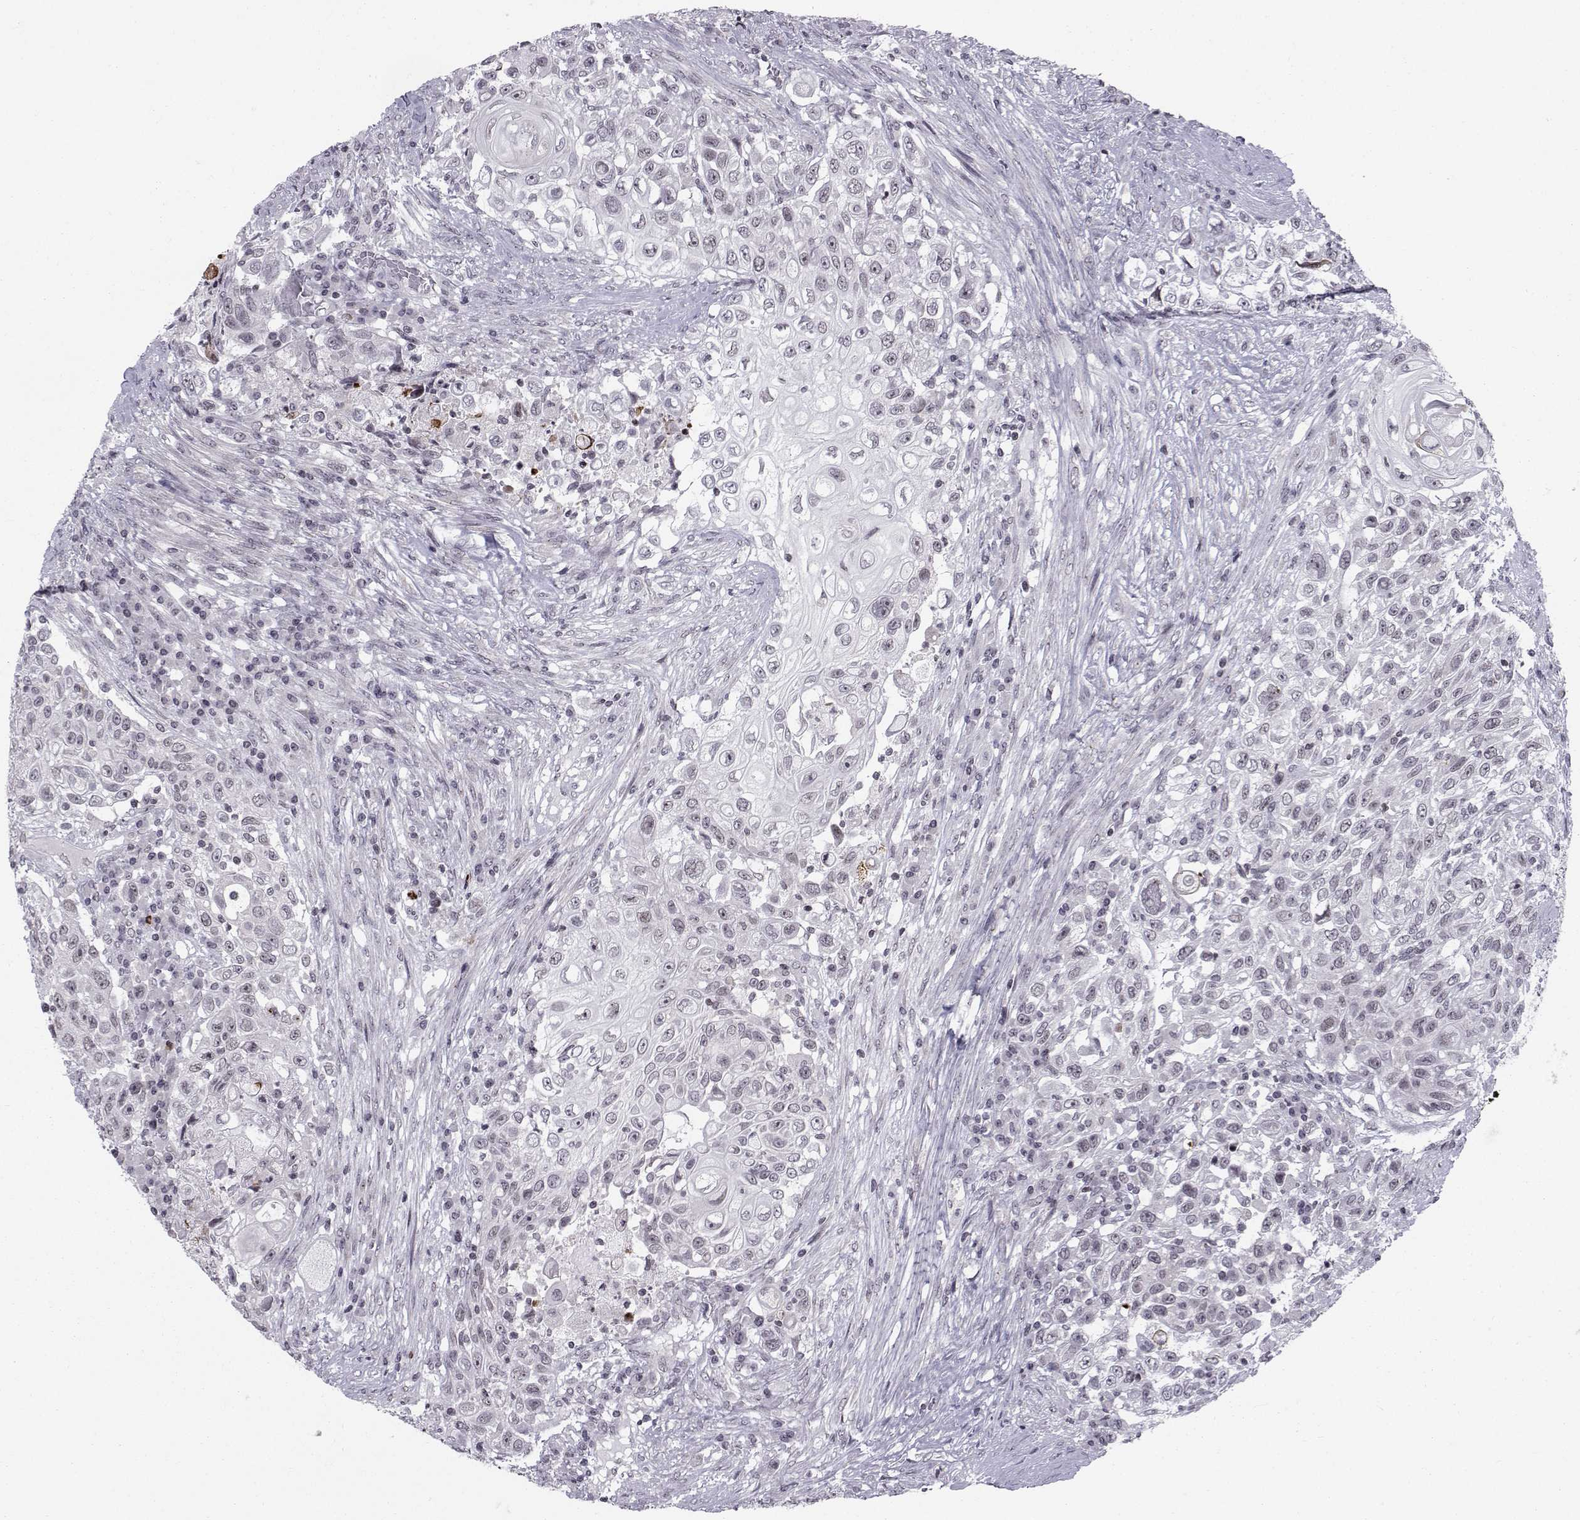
{"staining": {"intensity": "negative", "quantity": "none", "location": "none"}, "tissue": "urothelial cancer", "cell_type": "Tumor cells", "image_type": "cancer", "snomed": [{"axis": "morphology", "description": "Urothelial carcinoma, High grade"}, {"axis": "topography", "description": "Urinary bladder"}], "caption": "IHC of high-grade urothelial carcinoma displays no positivity in tumor cells.", "gene": "MARCHF4", "patient": {"sex": "female", "age": 56}}